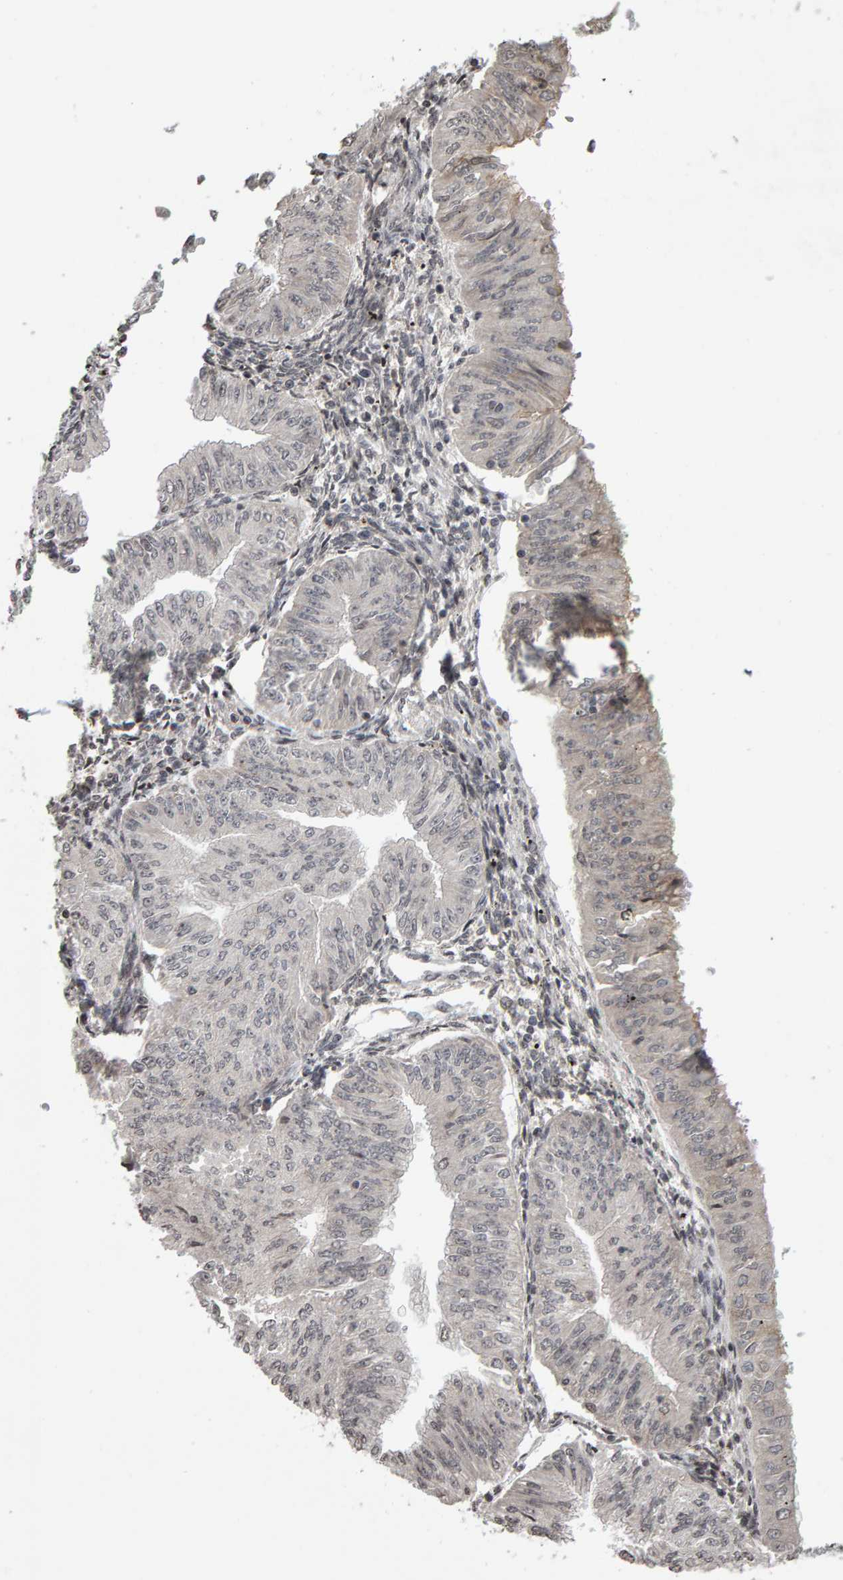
{"staining": {"intensity": "weak", "quantity": "<25%", "location": "nuclear"}, "tissue": "endometrial cancer", "cell_type": "Tumor cells", "image_type": "cancer", "snomed": [{"axis": "morphology", "description": "Normal tissue, NOS"}, {"axis": "morphology", "description": "Adenocarcinoma, NOS"}, {"axis": "topography", "description": "Endometrium"}], "caption": "This image is of adenocarcinoma (endometrial) stained with IHC to label a protein in brown with the nuclei are counter-stained blue. There is no staining in tumor cells.", "gene": "TRAM1", "patient": {"sex": "female", "age": 53}}